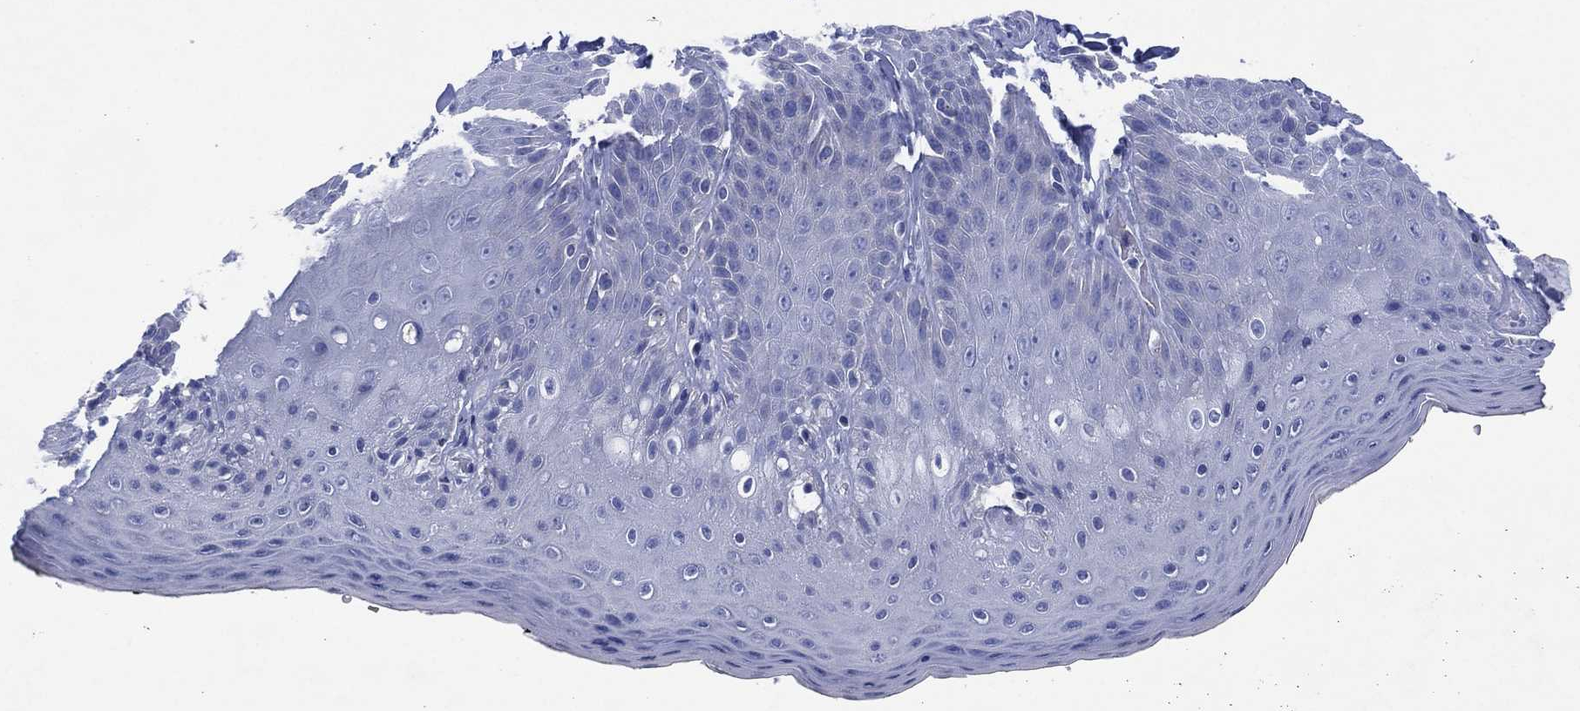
{"staining": {"intensity": "negative", "quantity": "none", "location": "none"}, "tissue": "skin", "cell_type": "Epidermal cells", "image_type": "normal", "snomed": [{"axis": "morphology", "description": "Normal tissue, NOS"}, {"axis": "topography", "description": "Anal"}], "caption": "Immunohistochemistry (IHC) image of unremarkable skin: skin stained with DAB (3,3'-diaminobenzidine) reveals no significant protein positivity in epidermal cells.", "gene": "CHRNA3", "patient": {"sex": "male", "age": 53}}